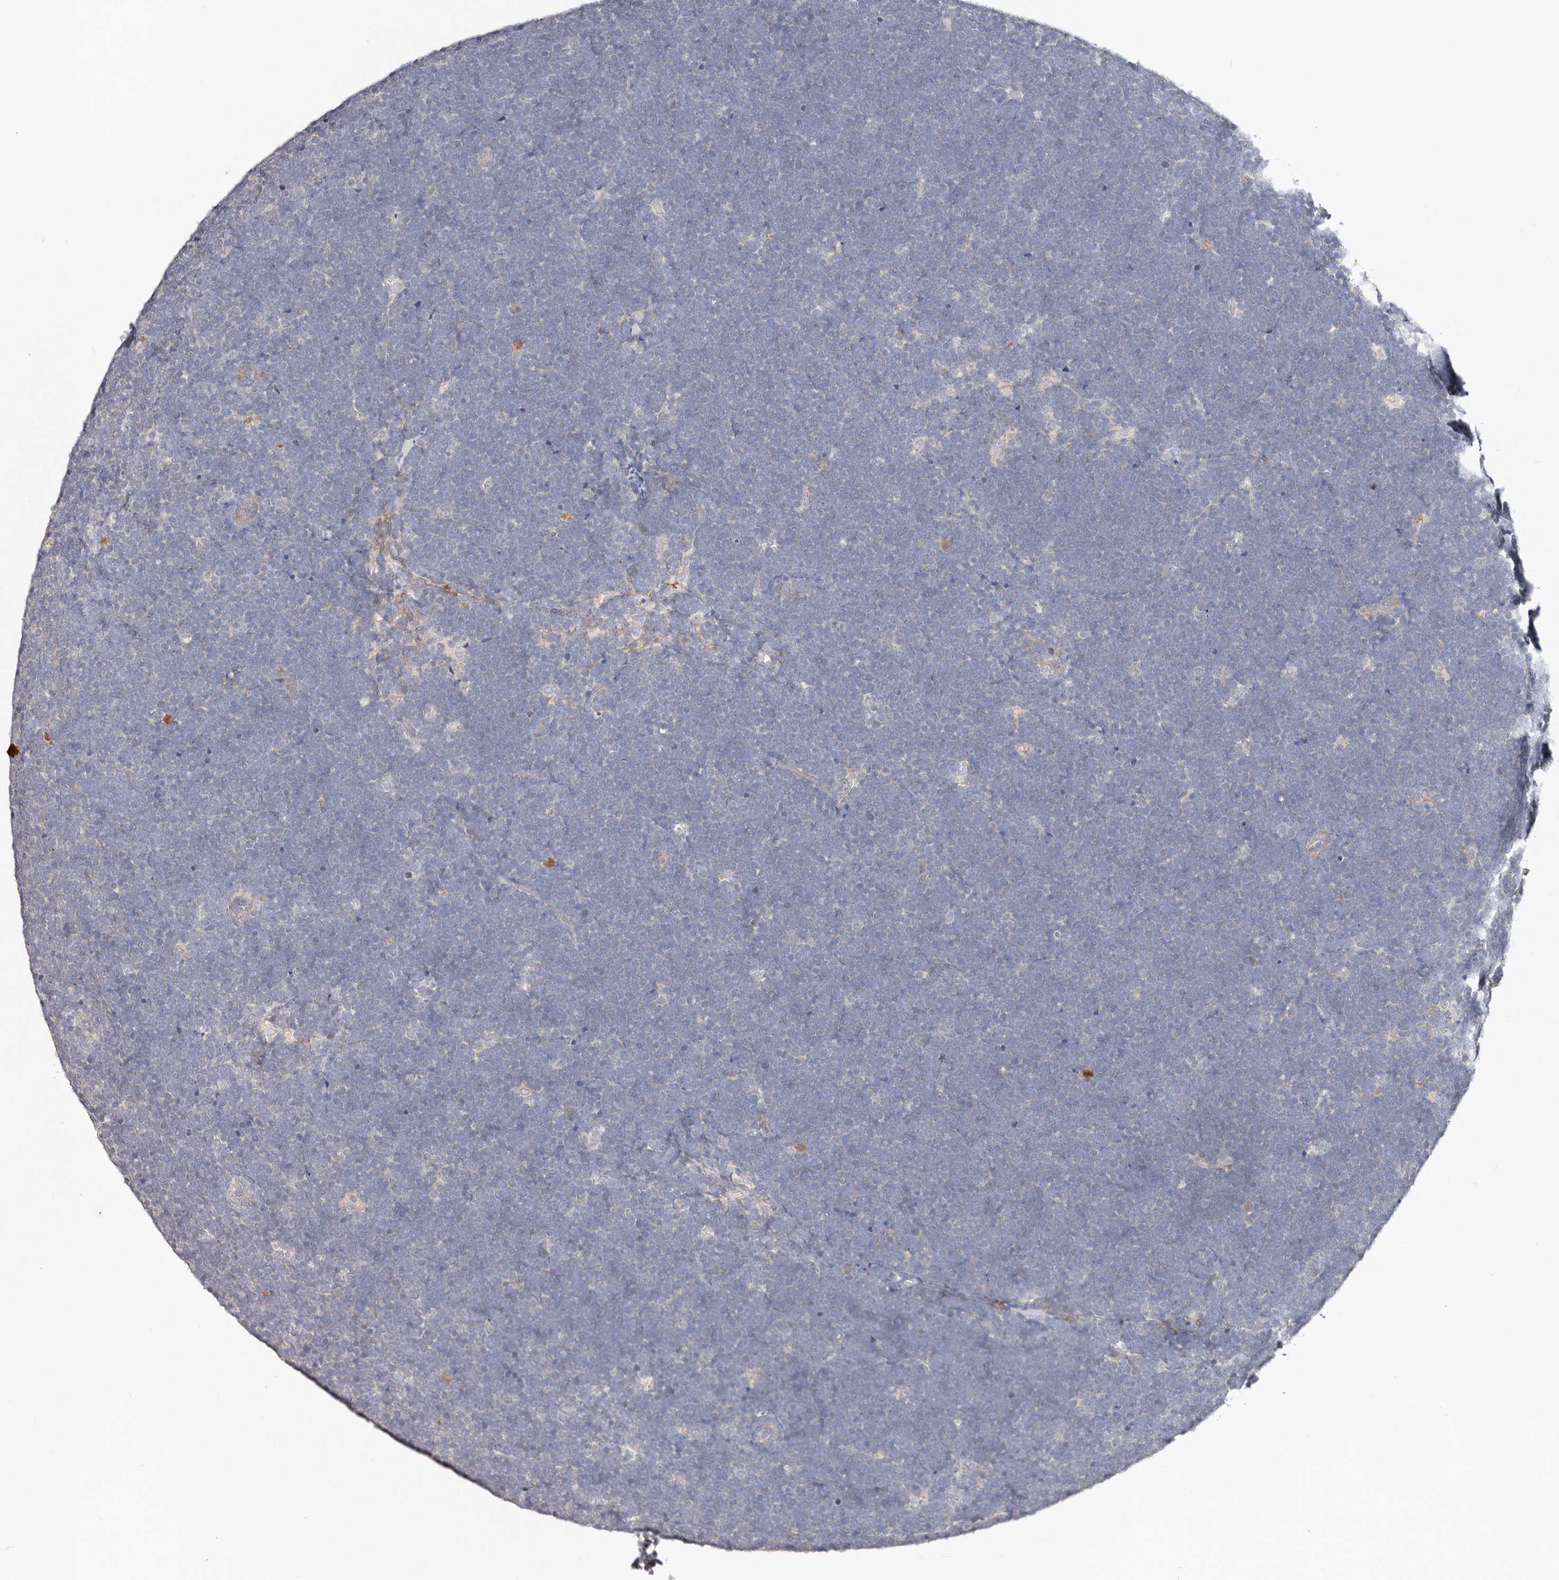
{"staining": {"intensity": "negative", "quantity": "none", "location": "none"}, "tissue": "lymphoma", "cell_type": "Tumor cells", "image_type": "cancer", "snomed": [{"axis": "morphology", "description": "Malignant lymphoma, non-Hodgkin's type, High grade"}, {"axis": "topography", "description": "Lymph node"}], "caption": "High magnification brightfield microscopy of lymphoma stained with DAB (brown) and counterstained with hematoxylin (blue): tumor cells show no significant expression.", "gene": "VIPAS39", "patient": {"sex": "male", "age": 13}}